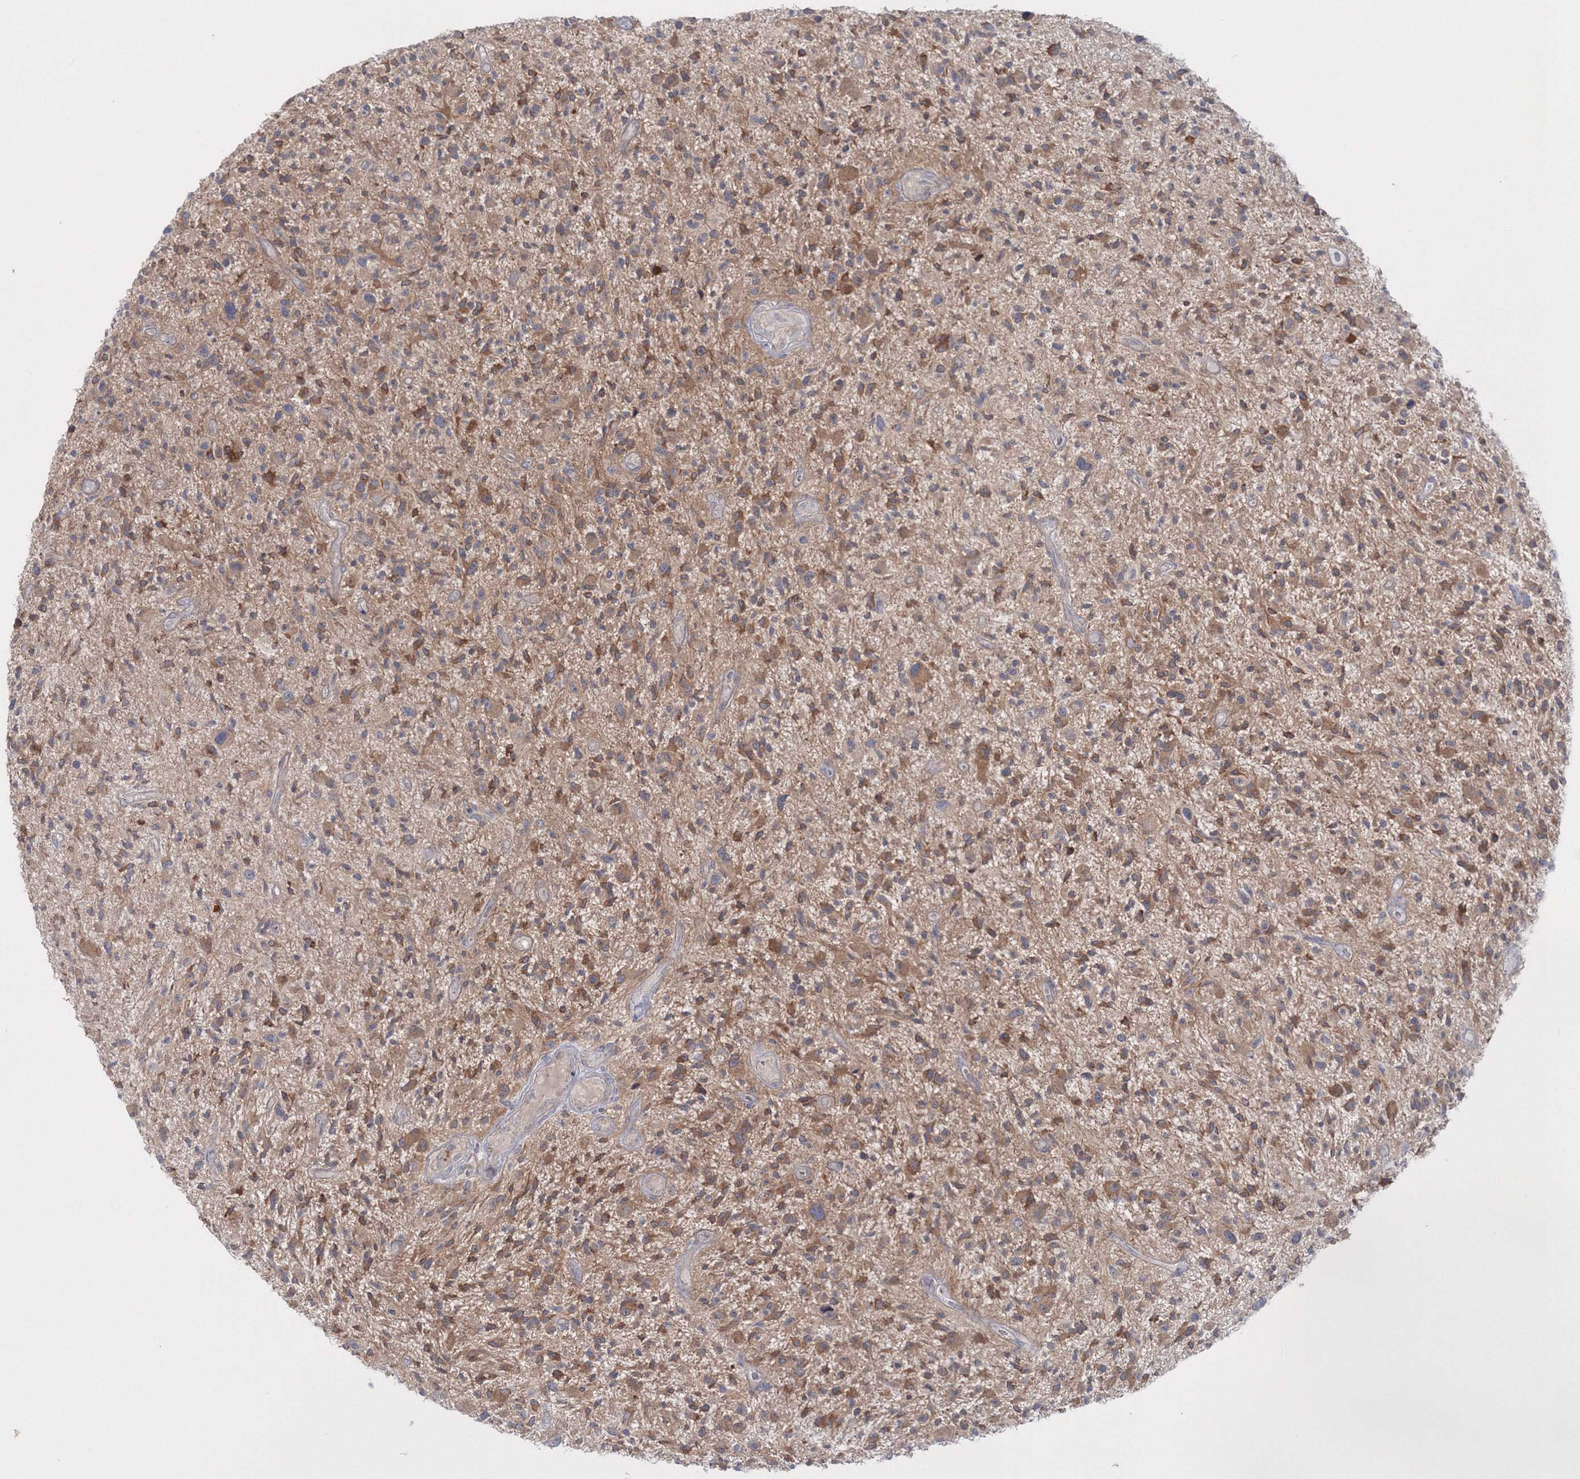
{"staining": {"intensity": "moderate", "quantity": "25%-75%", "location": "cytoplasmic/membranous"}, "tissue": "glioma", "cell_type": "Tumor cells", "image_type": "cancer", "snomed": [{"axis": "morphology", "description": "Glioma, malignant, High grade"}, {"axis": "topography", "description": "Brain"}], "caption": "Moderate cytoplasmic/membranous protein expression is appreciated in approximately 25%-75% of tumor cells in high-grade glioma (malignant). (Stains: DAB in brown, nuclei in blue, Microscopy: brightfield microscopy at high magnification).", "gene": "IPMK", "patient": {"sex": "male", "age": 47}}